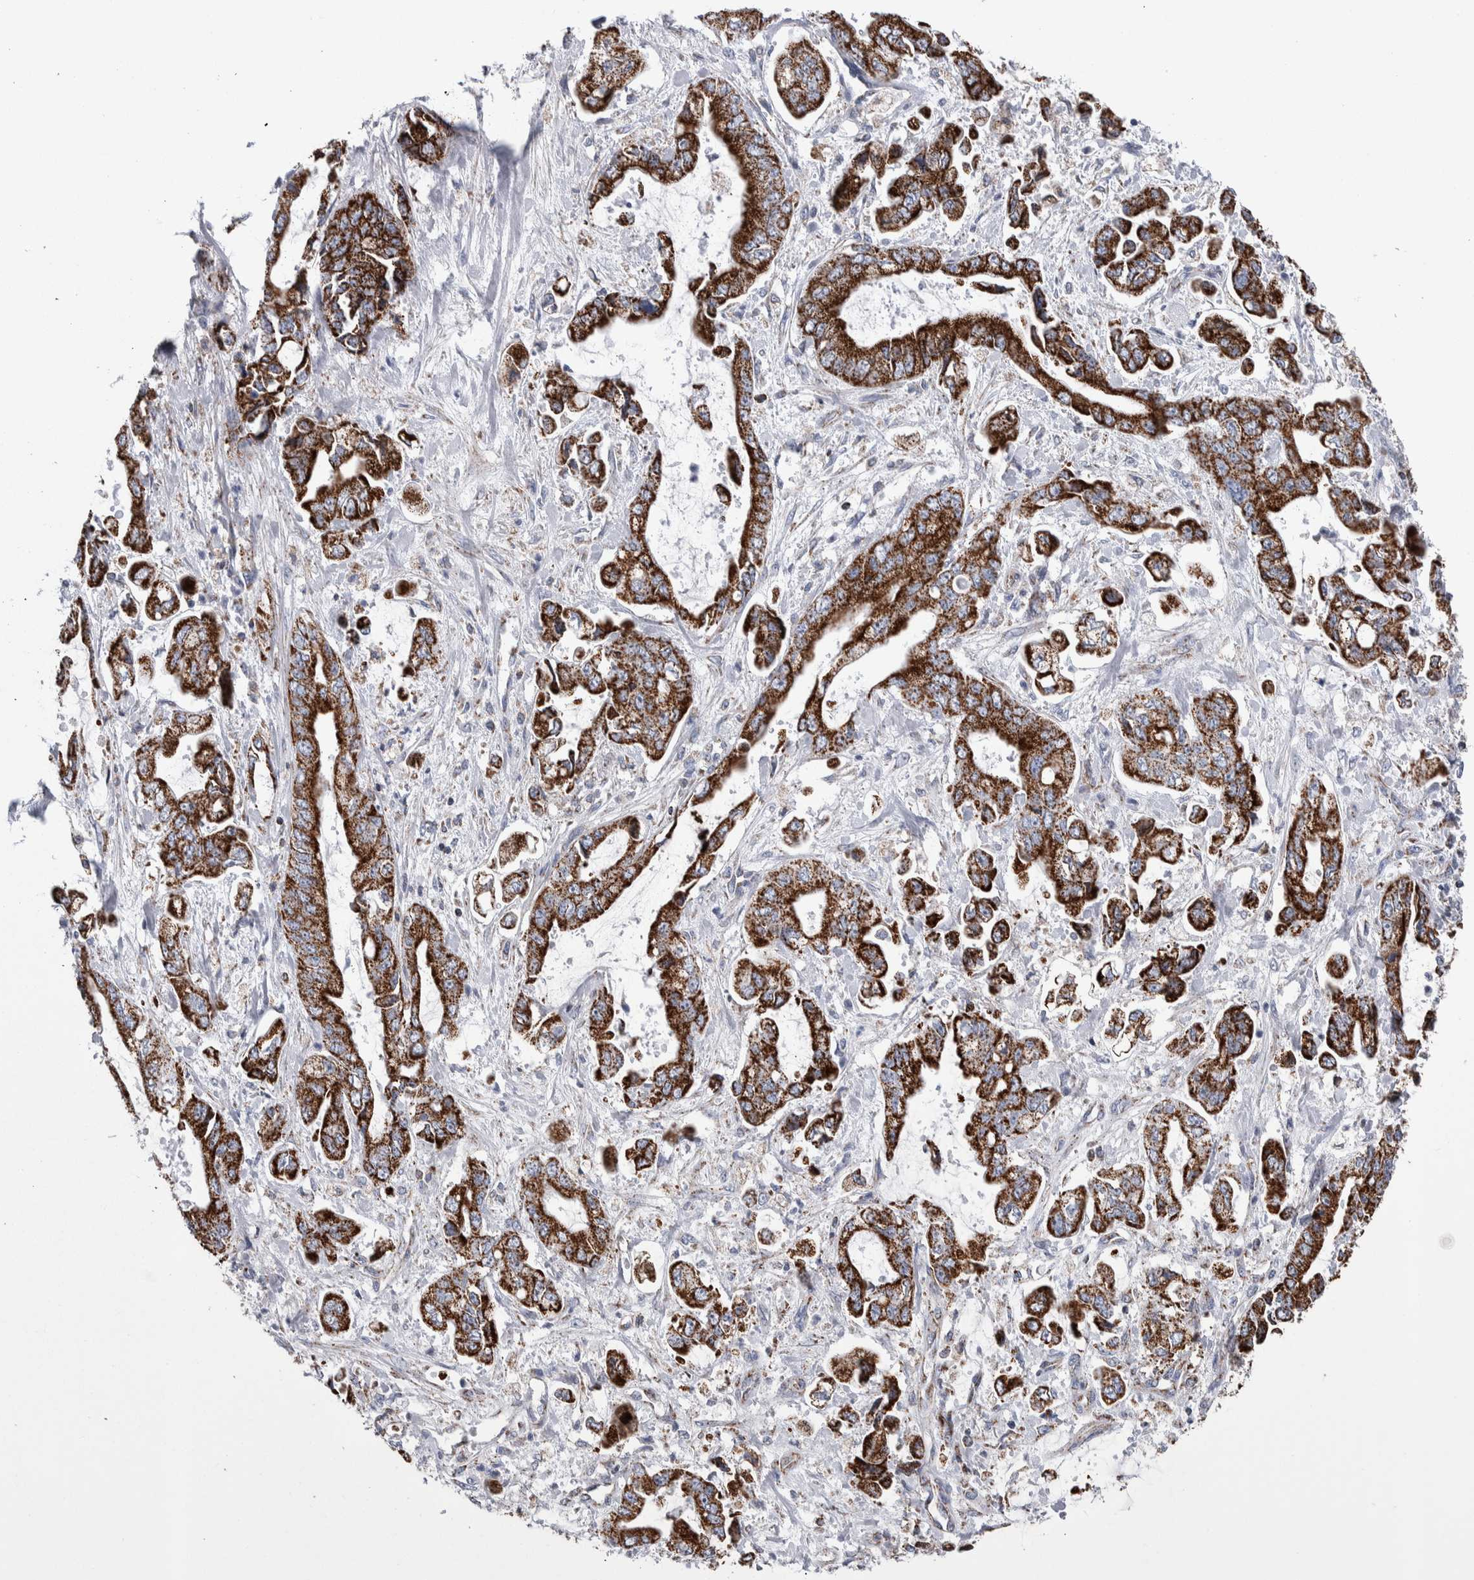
{"staining": {"intensity": "strong", "quantity": ">75%", "location": "cytoplasmic/membranous"}, "tissue": "stomach cancer", "cell_type": "Tumor cells", "image_type": "cancer", "snomed": [{"axis": "morphology", "description": "Normal tissue, NOS"}, {"axis": "morphology", "description": "Adenocarcinoma, NOS"}, {"axis": "topography", "description": "Stomach"}], "caption": "This micrograph shows IHC staining of human stomach cancer, with high strong cytoplasmic/membranous staining in about >75% of tumor cells.", "gene": "ETFA", "patient": {"sex": "male", "age": 62}}